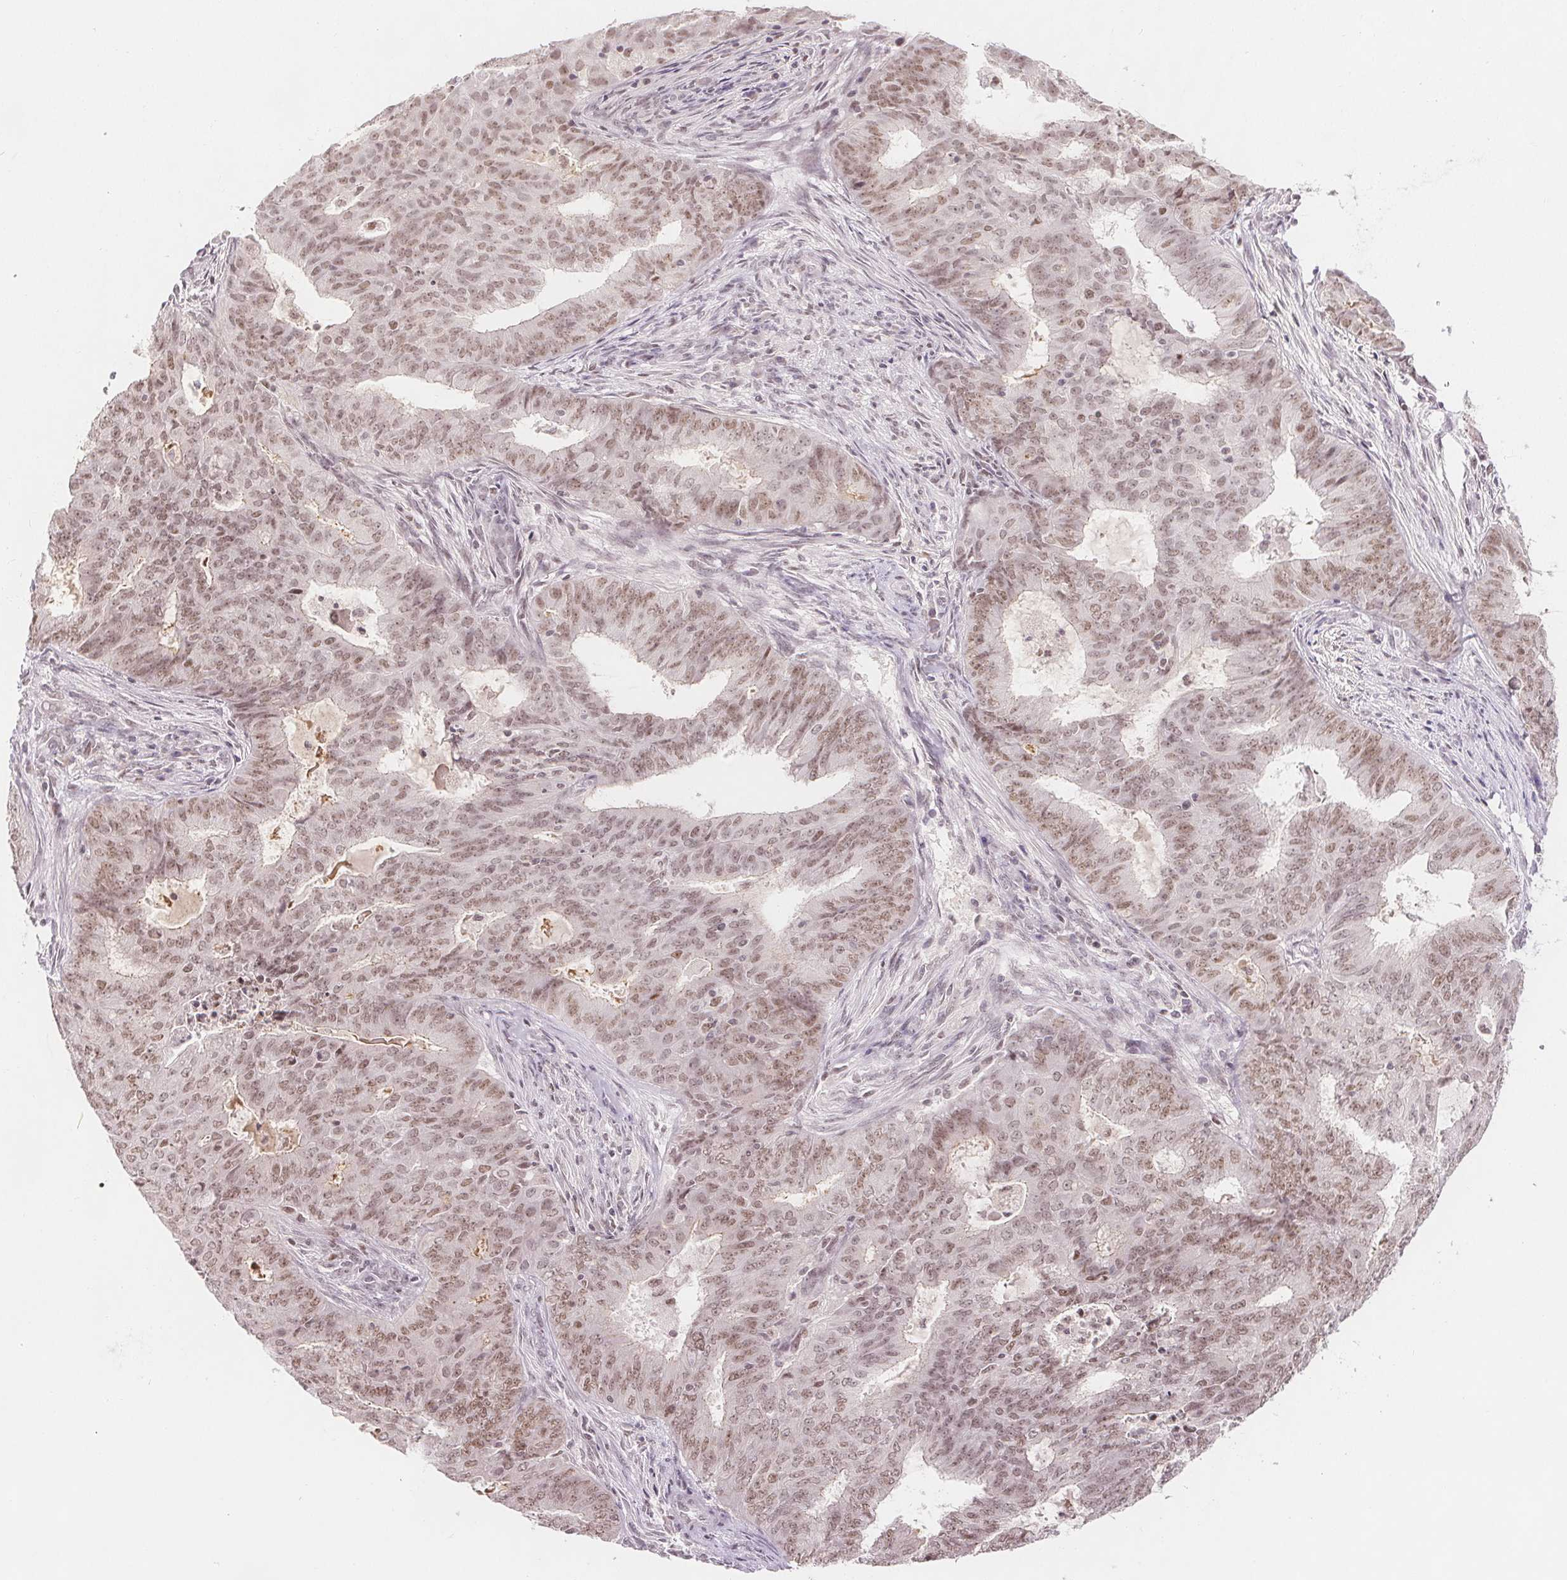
{"staining": {"intensity": "weak", "quantity": ">75%", "location": "nuclear"}, "tissue": "endometrial cancer", "cell_type": "Tumor cells", "image_type": "cancer", "snomed": [{"axis": "morphology", "description": "Adenocarcinoma, NOS"}, {"axis": "topography", "description": "Endometrium"}], "caption": "The histopathology image demonstrates immunohistochemical staining of adenocarcinoma (endometrial). There is weak nuclear expression is present in about >75% of tumor cells.", "gene": "DEK", "patient": {"sex": "female", "age": 62}}